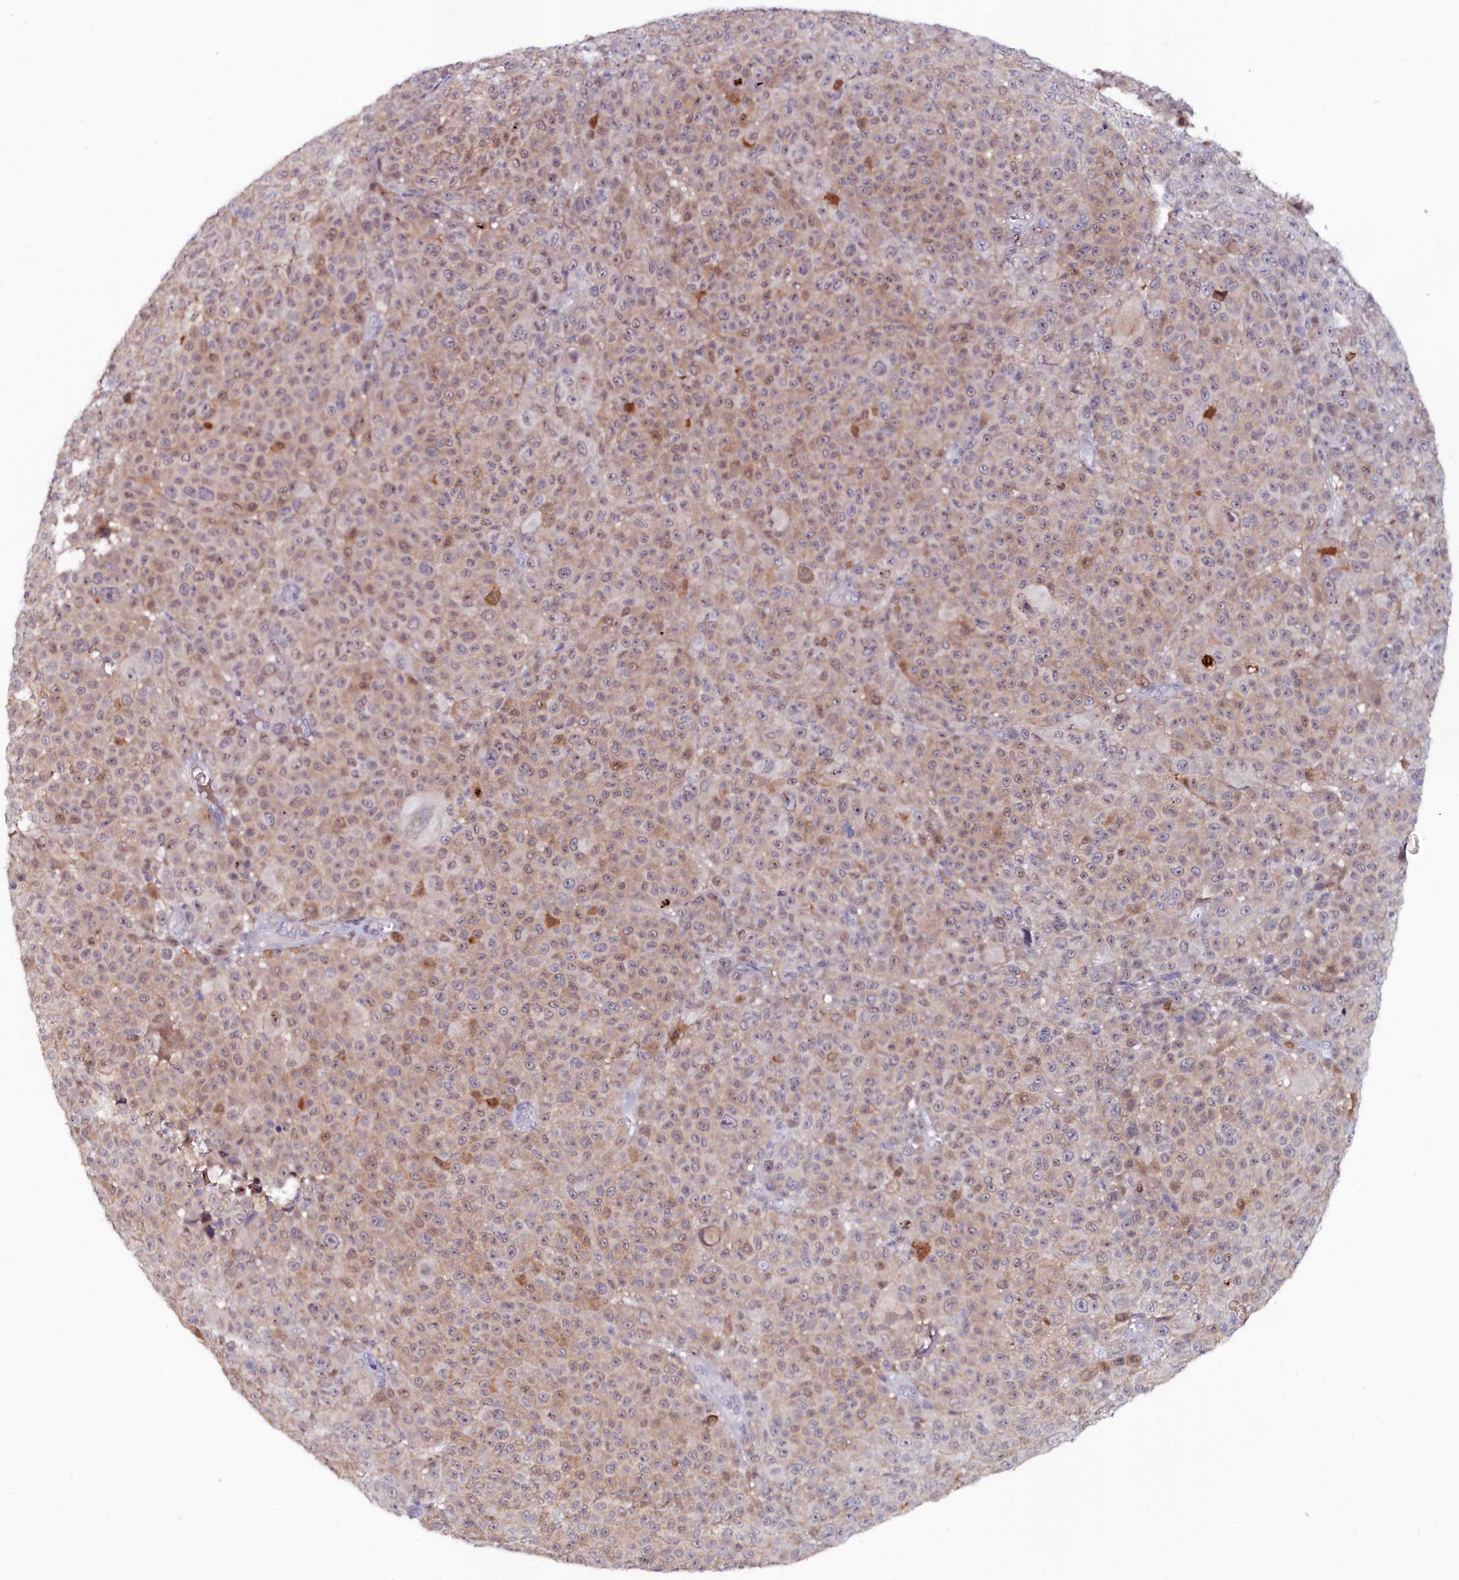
{"staining": {"intensity": "weak", "quantity": ">75%", "location": "cytoplasmic/membranous,nuclear"}, "tissue": "melanoma", "cell_type": "Tumor cells", "image_type": "cancer", "snomed": [{"axis": "morphology", "description": "Malignant melanoma, NOS"}, {"axis": "topography", "description": "Skin"}], "caption": "Malignant melanoma stained for a protein (brown) displays weak cytoplasmic/membranous and nuclear positive expression in about >75% of tumor cells.", "gene": "KCTD18", "patient": {"sex": "female", "age": 94}}